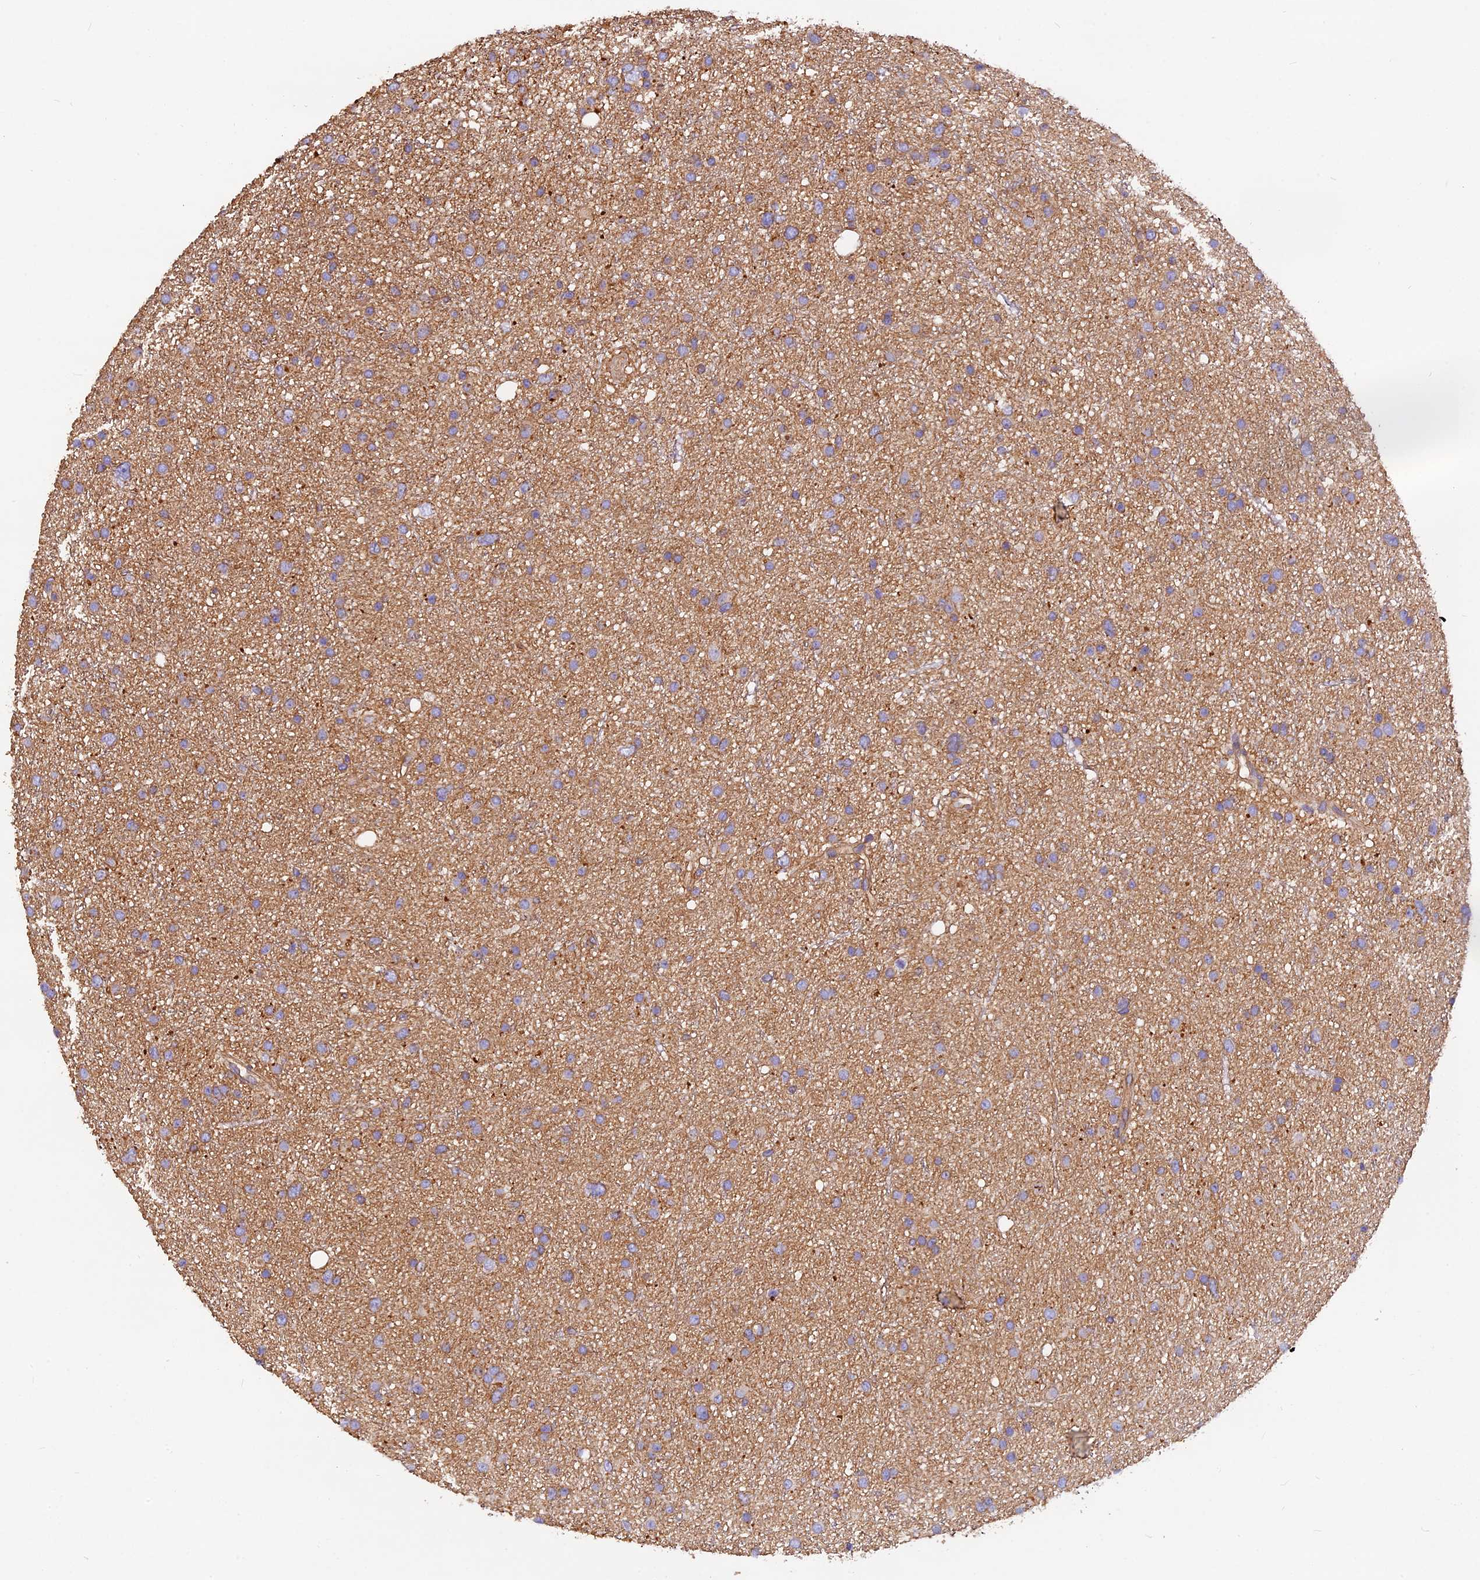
{"staining": {"intensity": "weak", "quantity": ">75%", "location": "cytoplasmic/membranous"}, "tissue": "glioma", "cell_type": "Tumor cells", "image_type": "cancer", "snomed": [{"axis": "morphology", "description": "Glioma, malignant, Low grade"}, {"axis": "topography", "description": "Cerebral cortex"}], "caption": "The micrograph reveals immunohistochemical staining of glioma. There is weak cytoplasmic/membranous positivity is present in about >75% of tumor cells. (Stains: DAB in brown, nuclei in blue, Microscopy: brightfield microscopy at high magnification).", "gene": "ERMARD", "patient": {"sex": "female", "age": 39}}